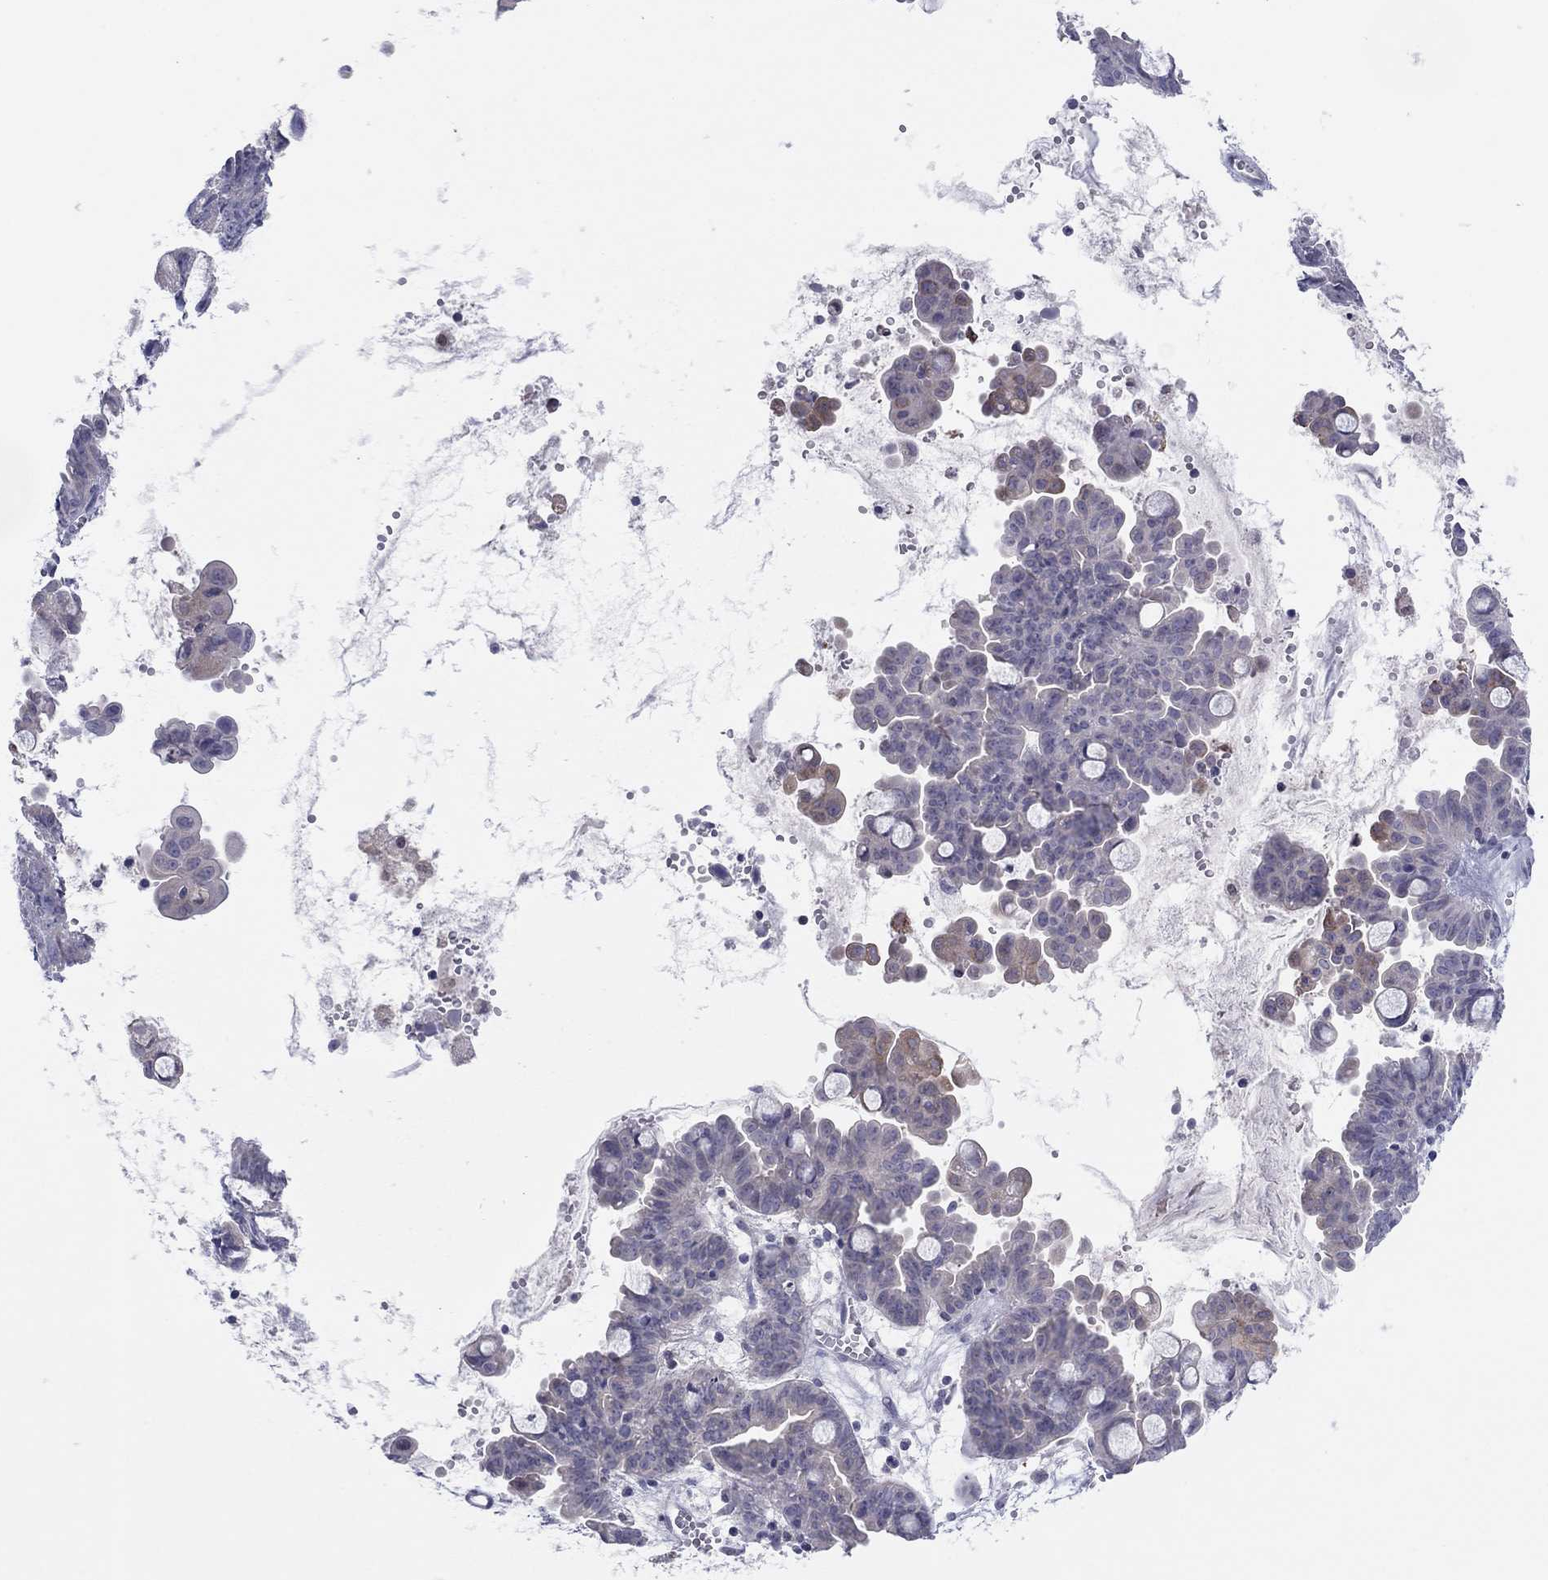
{"staining": {"intensity": "weak", "quantity": "<25%", "location": "cytoplasmic/membranous"}, "tissue": "ovarian cancer", "cell_type": "Tumor cells", "image_type": "cancer", "snomed": [{"axis": "morphology", "description": "Cystadenocarcinoma, mucinous, NOS"}, {"axis": "topography", "description": "Ovary"}], "caption": "DAB (3,3'-diaminobenzidine) immunohistochemical staining of ovarian cancer (mucinous cystadenocarcinoma) reveals no significant expression in tumor cells. (Brightfield microscopy of DAB (3,3'-diaminobenzidine) IHC at high magnification).", "gene": "CYP2B6", "patient": {"sex": "female", "age": 63}}